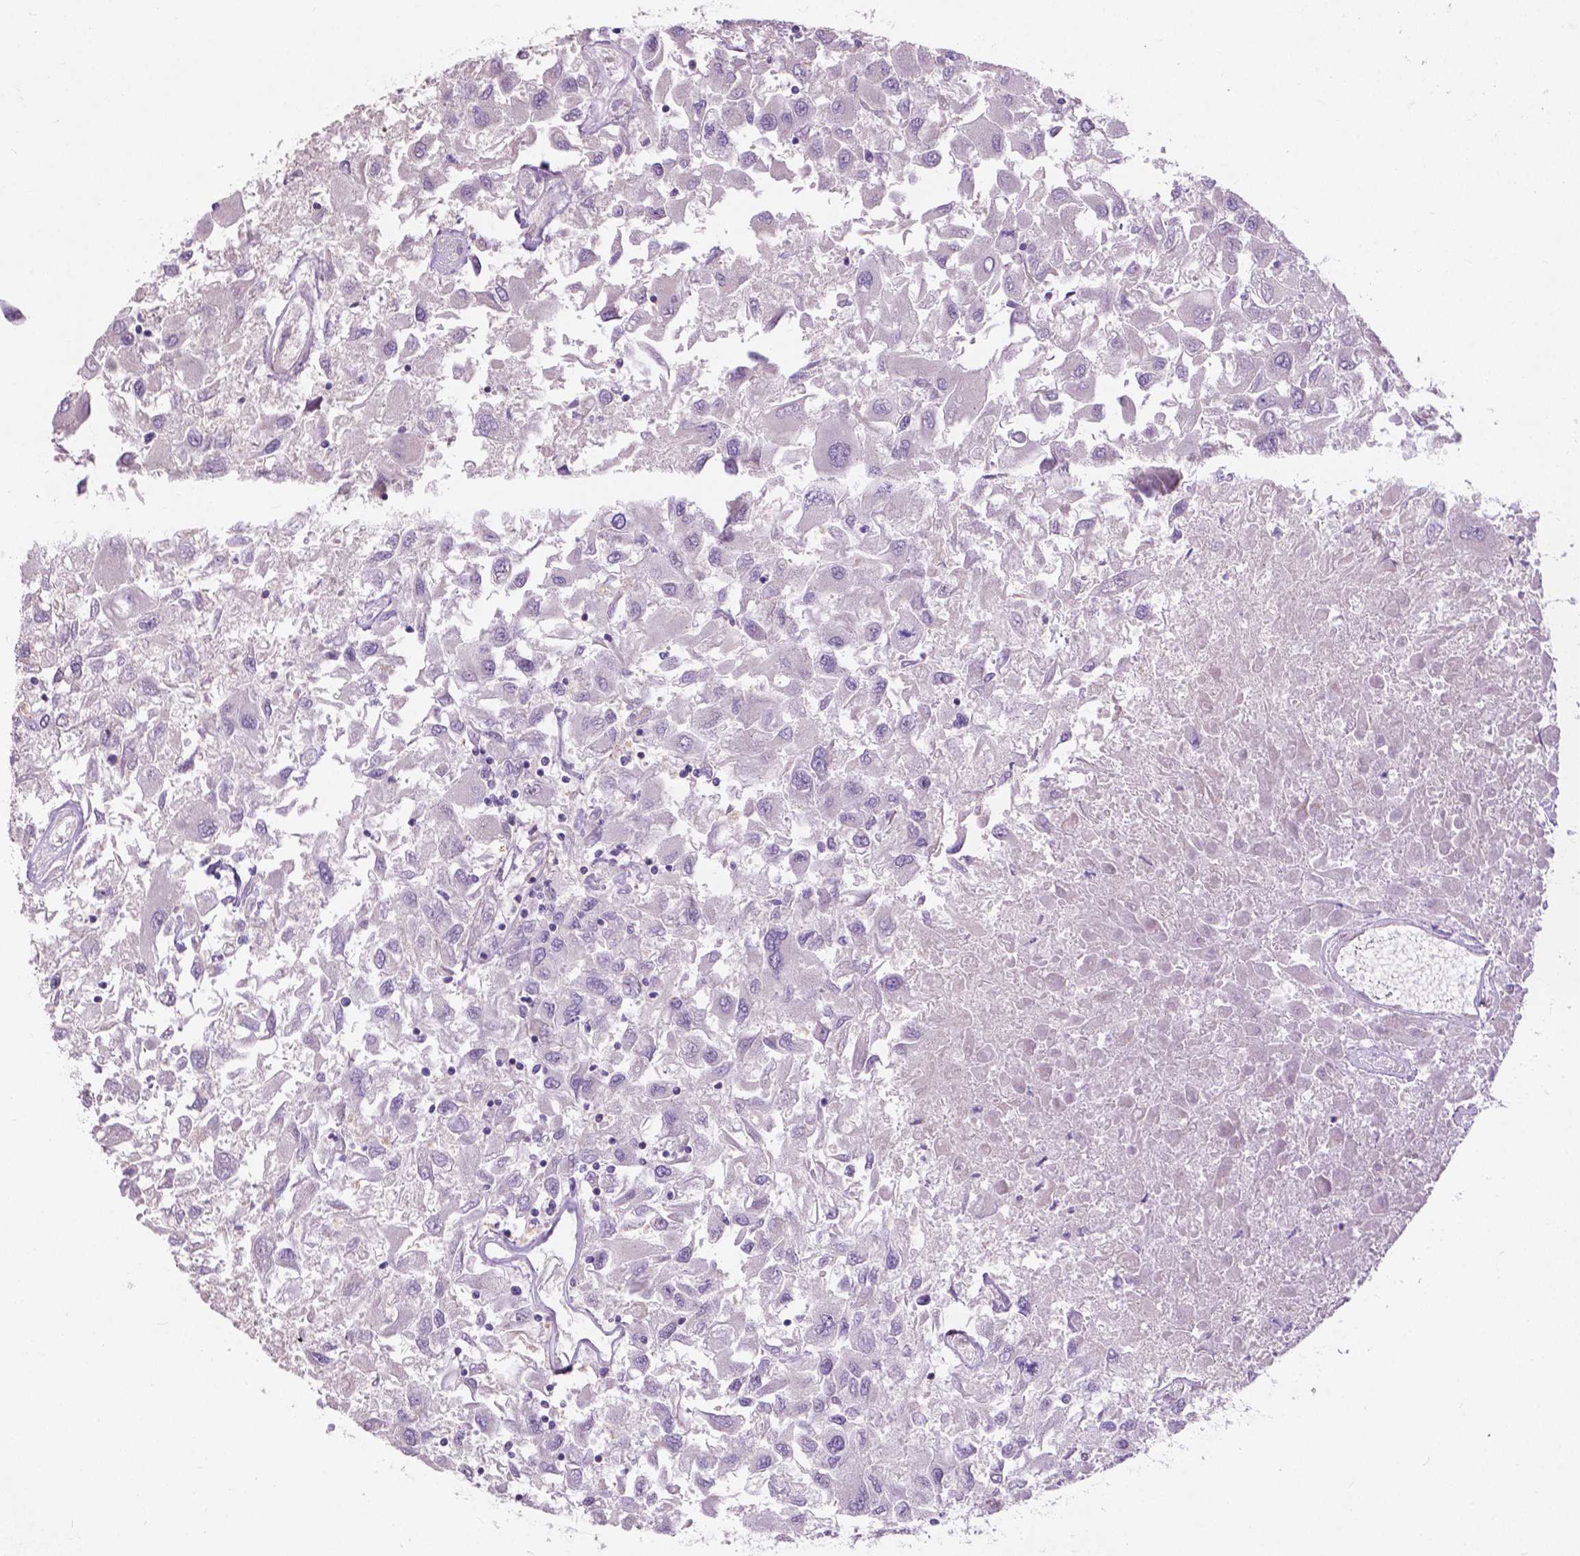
{"staining": {"intensity": "negative", "quantity": "none", "location": "none"}, "tissue": "renal cancer", "cell_type": "Tumor cells", "image_type": "cancer", "snomed": [{"axis": "morphology", "description": "Adenocarcinoma, NOS"}, {"axis": "topography", "description": "Kidney"}], "caption": "This is an immunohistochemistry (IHC) histopathology image of human renal adenocarcinoma. There is no expression in tumor cells.", "gene": "MYH14", "patient": {"sex": "female", "age": 76}}